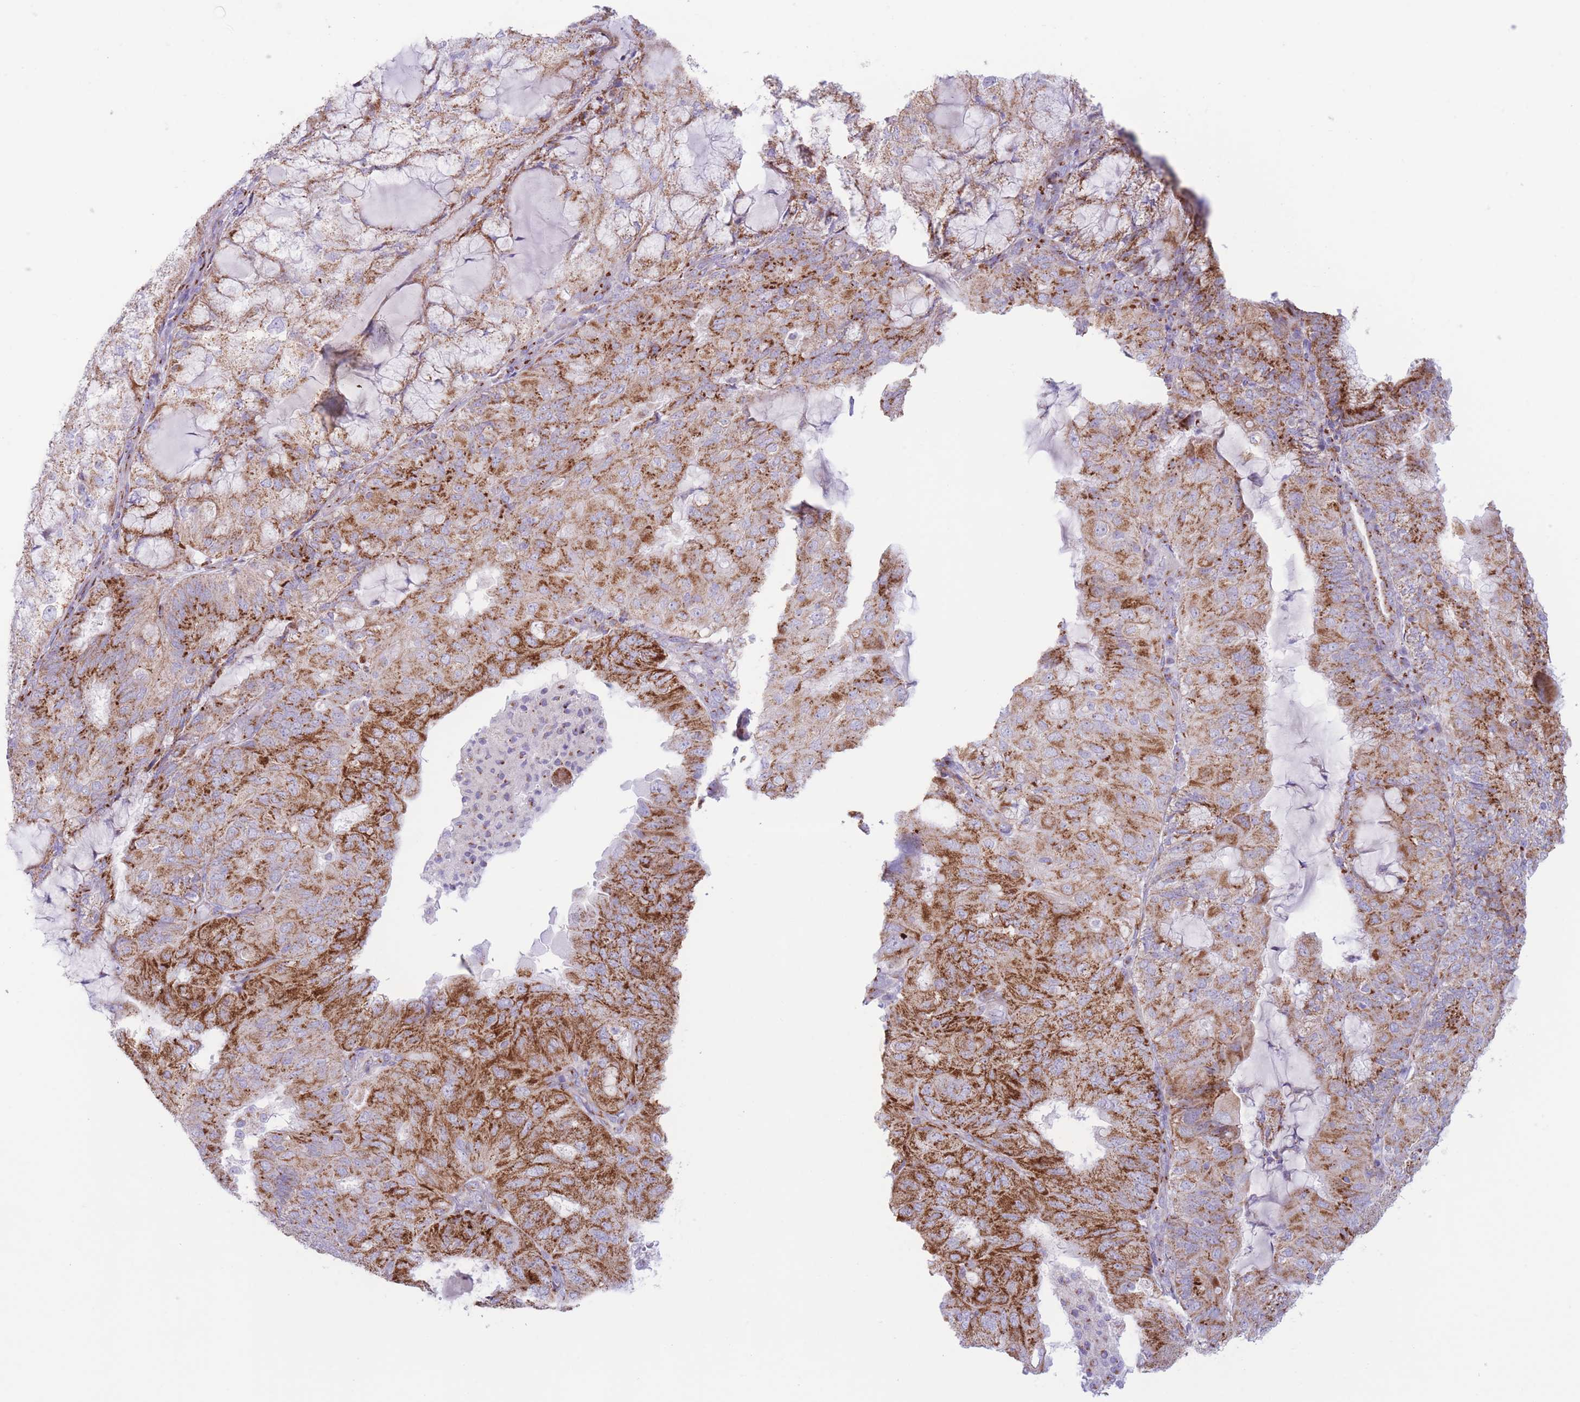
{"staining": {"intensity": "strong", "quantity": ">75%", "location": "cytoplasmic/membranous"}, "tissue": "endometrial cancer", "cell_type": "Tumor cells", "image_type": "cancer", "snomed": [{"axis": "morphology", "description": "Adenocarcinoma, NOS"}, {"axis": "topography", "description": "Endometrium"}], "caption": "High-power microscopy captured an immunohistochemistry micrograph of adenocarcinoma (endometrial), revealing strong cytoplasmic/membranous staining in about >75% of tumor cells.", "gene": "MPND", "patient": {"sex": "female", "age": 81}}